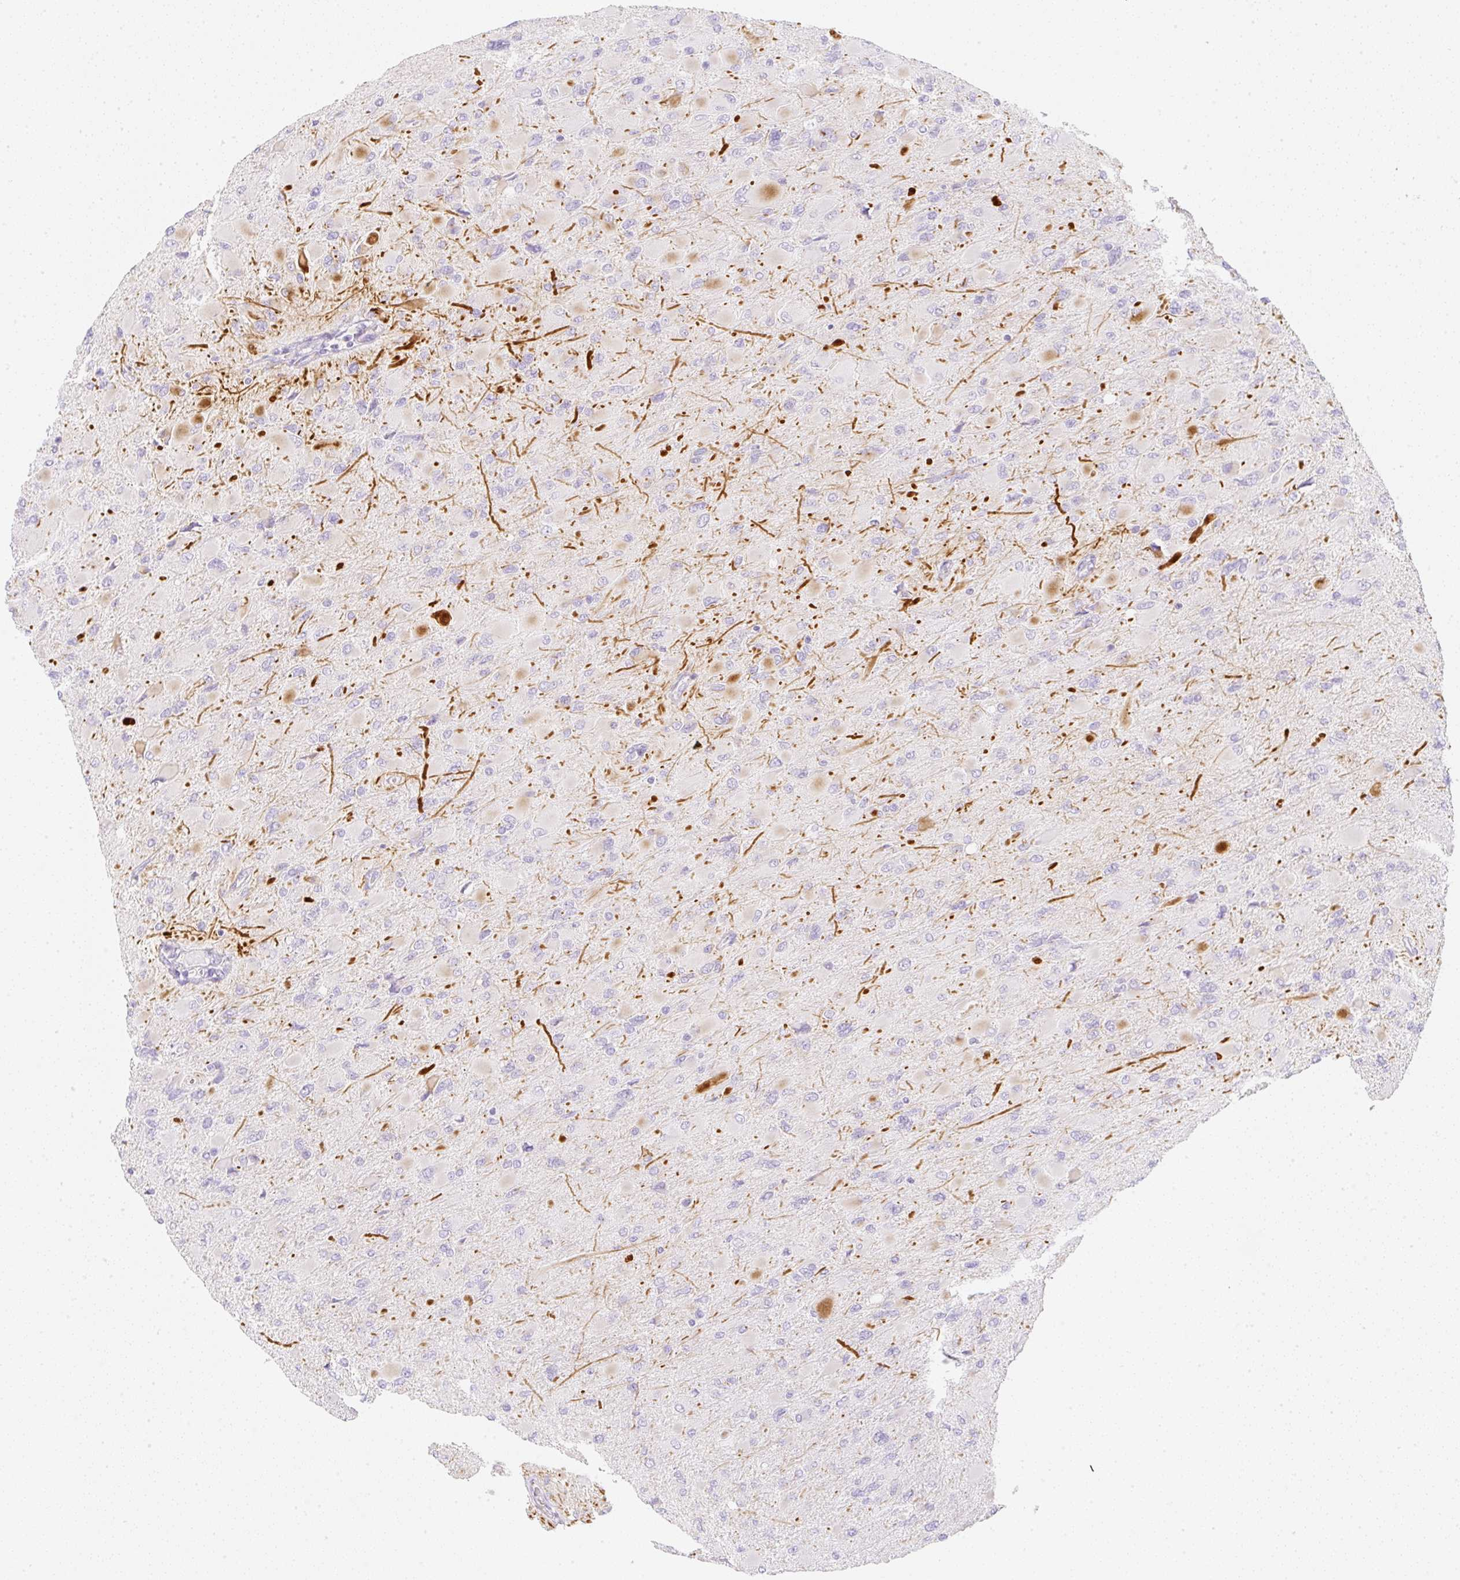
{"staining": {"intensity": "negative", "quantity": "none", "location": "none"}, "tissue": "glioma", "cell_type": "Tumor cells", "image_type": "cancer", "snomed": [{"axis": "morphology", "description": "Glioma, malignant, High grade"}, {"axis": "topography", "description": "Cerebral cortex"}], "caption": "Immunohistochemistry (IHC) of glioma shows no staining in tumor cells.", "gene": "ZNF689", "patient": {"sex": "female", "age": 36}}